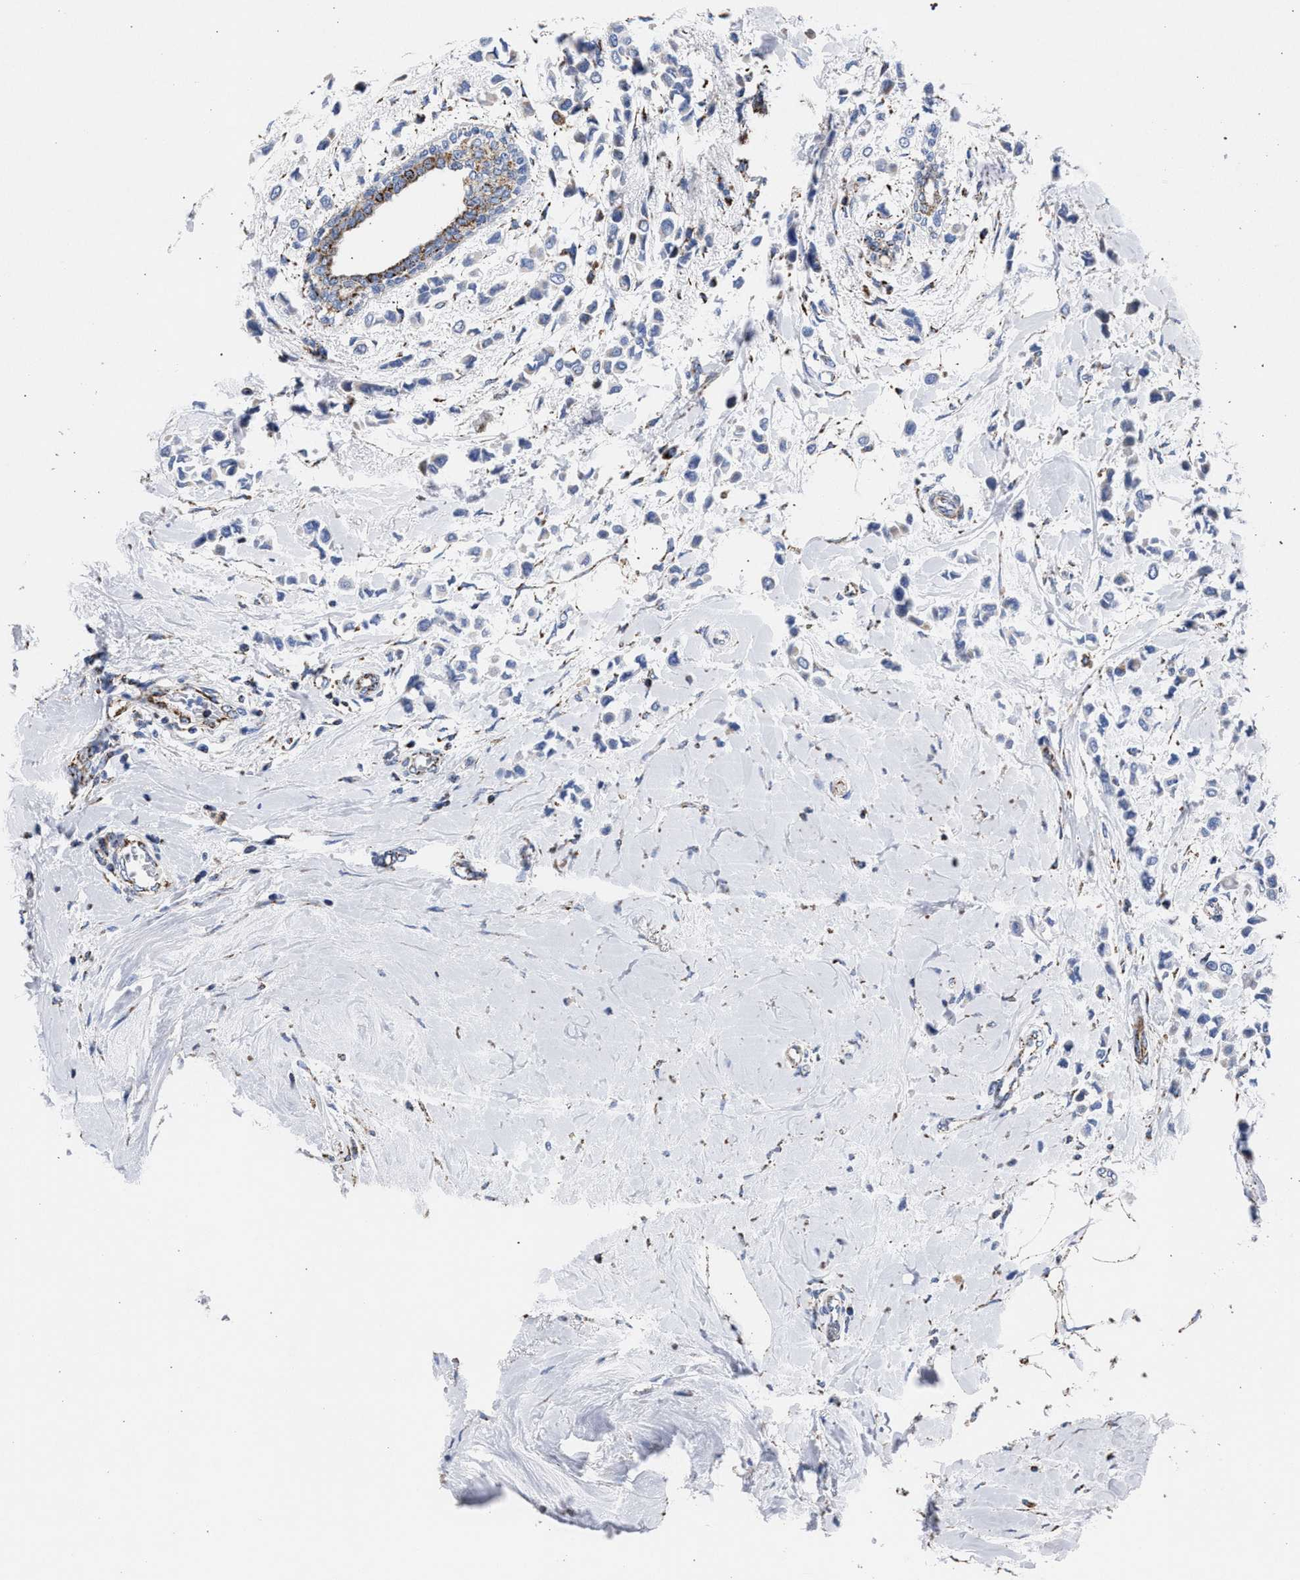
{"staining": {"intensity": "negative", "quantity": "none", "location": "none"}, "tissue": "breast cancer", "cell_type": "Tumor cells", "image_type": "cancer", "snomed": [{"axis": "morphology", "description": "Lobular carcinoma"}, {"axis": "topography", "description": "Breast"}], "caption": "Immunohistochemistry (IHC) photomicrograph of neoplastic tissue: human breast lobular carcinoma stained with DAB (3,3'-diaminobenzidine) reveals no significant protein expression in tumor cells.", "gene": "ACADS", "patient": {"sex": "female", "age": 51}}